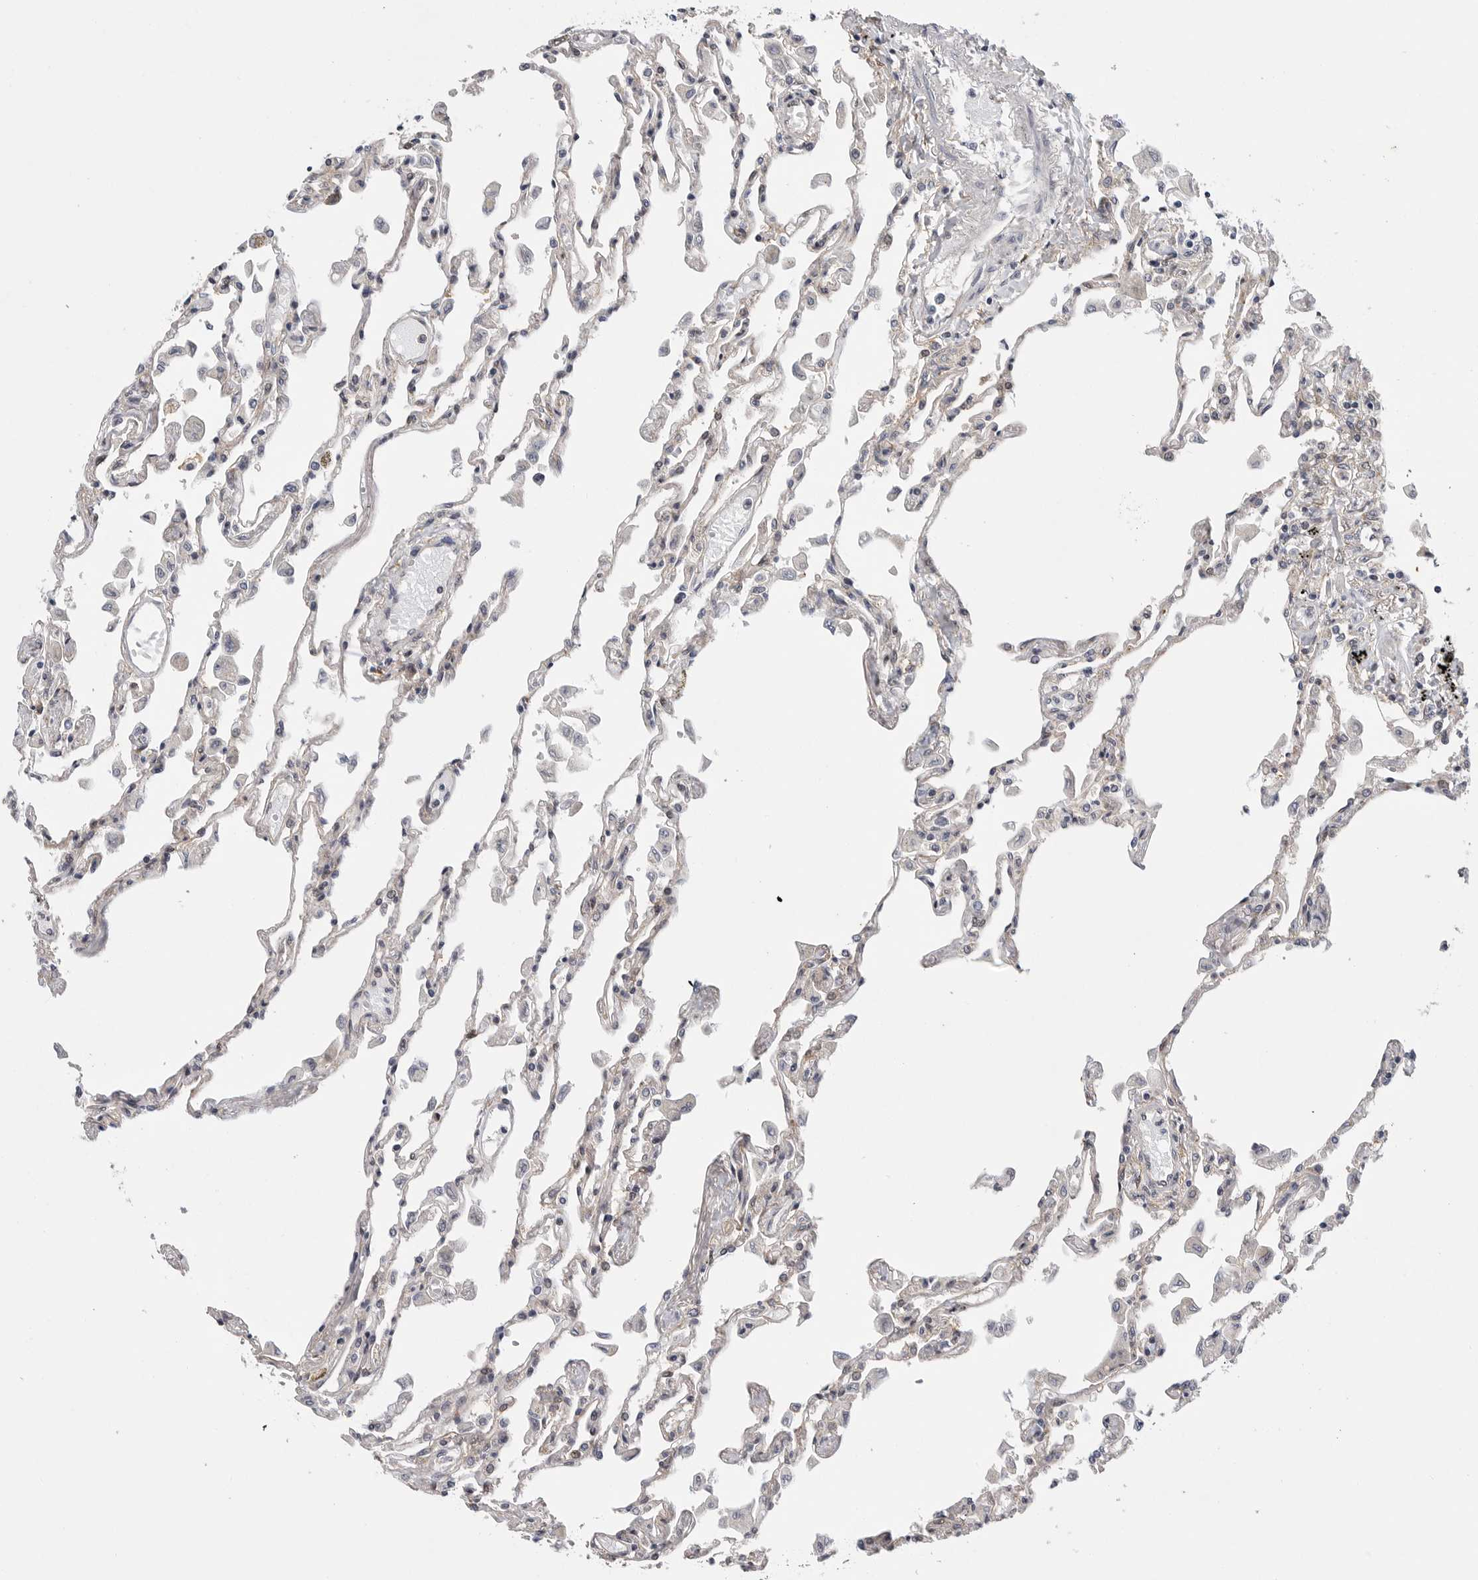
{"staining": {"intensity": "weak", "quantity": "<25%", "location": "cytoplasmic/membranous"}, "tissue": "lung", "cell_type": "Alveolar cells", "image_type": "normal", "snomed": [{"axis": "morphology", "description": "Normal tissue, NOS"}, {"axis": "topography", "description": "Bronchus"}, {"axis": "topography", "description": "Lung"}], "caption": "Immunohistochemical staining of unremarkable human lung exhibits no significant positivity in alveolar cells. (Immunohistochemistry (ihc), brightfield microscopy, high magnification).", "gene": "FBXO43", "patient": {"sex": "female", "age": 49}}